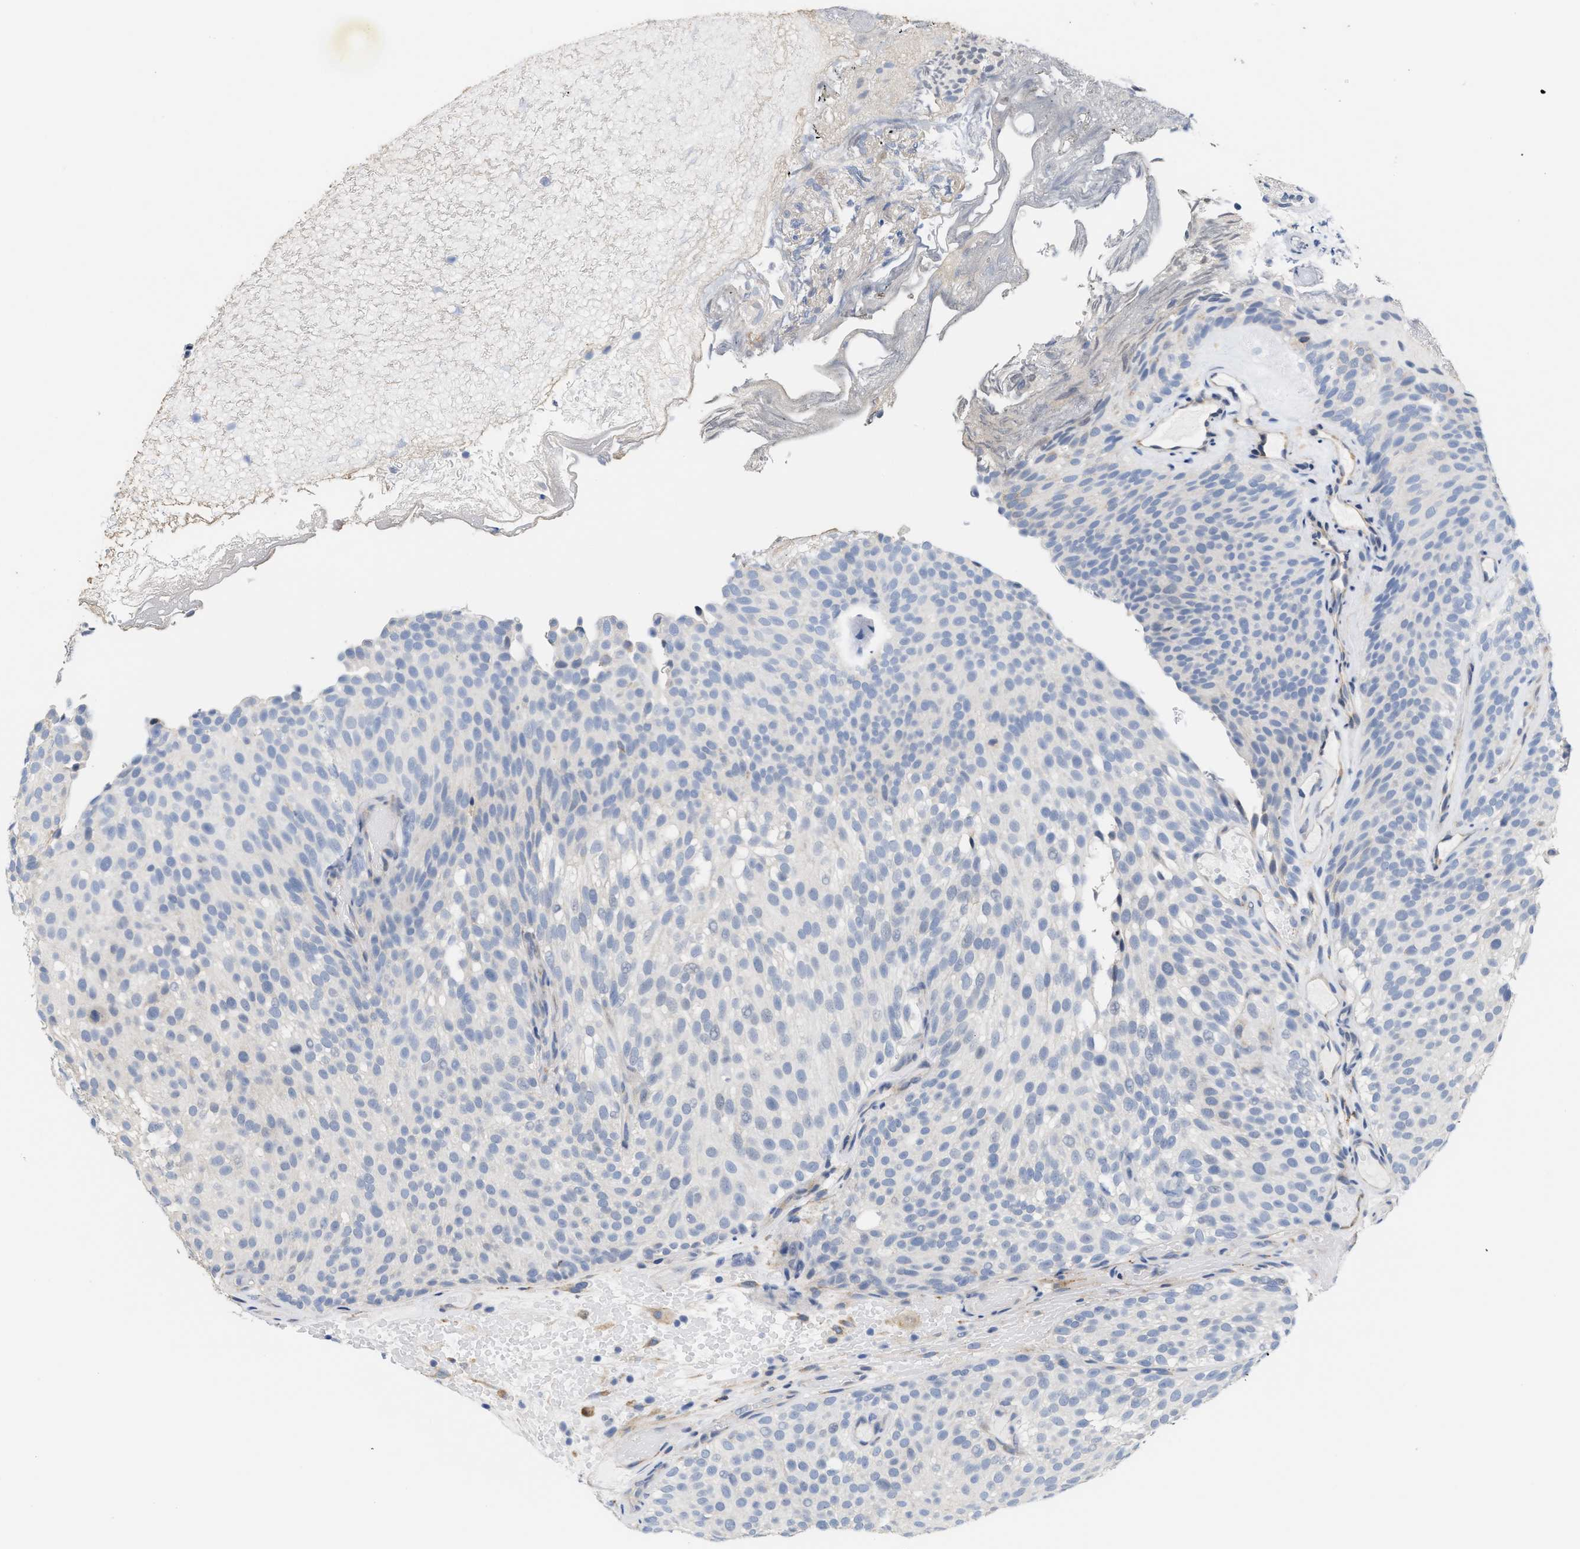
{"staining": {"intensity": "negative", "quantity": "none", "location": "none"}, "tissue": "urothelial cancer", "cell_type": "Tumor cells", "image_type": "cancer", "snomed": [{"axis": "morphology", "description": "Urothelial carcinoma, Low grade"}, {"axis": "topography", "description": "Urinary bladder"}], "caption": "This histopathology image is of low-grade urothelial carcinoma stained with immunohistochemistry (IHC) to label a protein in brown with the nuclei are counter-stained blue. There is no expression in tumor cells. (DAB immunohistochemistry, high magnification).", "gene": "RYR2", "patient": {"sex": "male", "age": 78}}